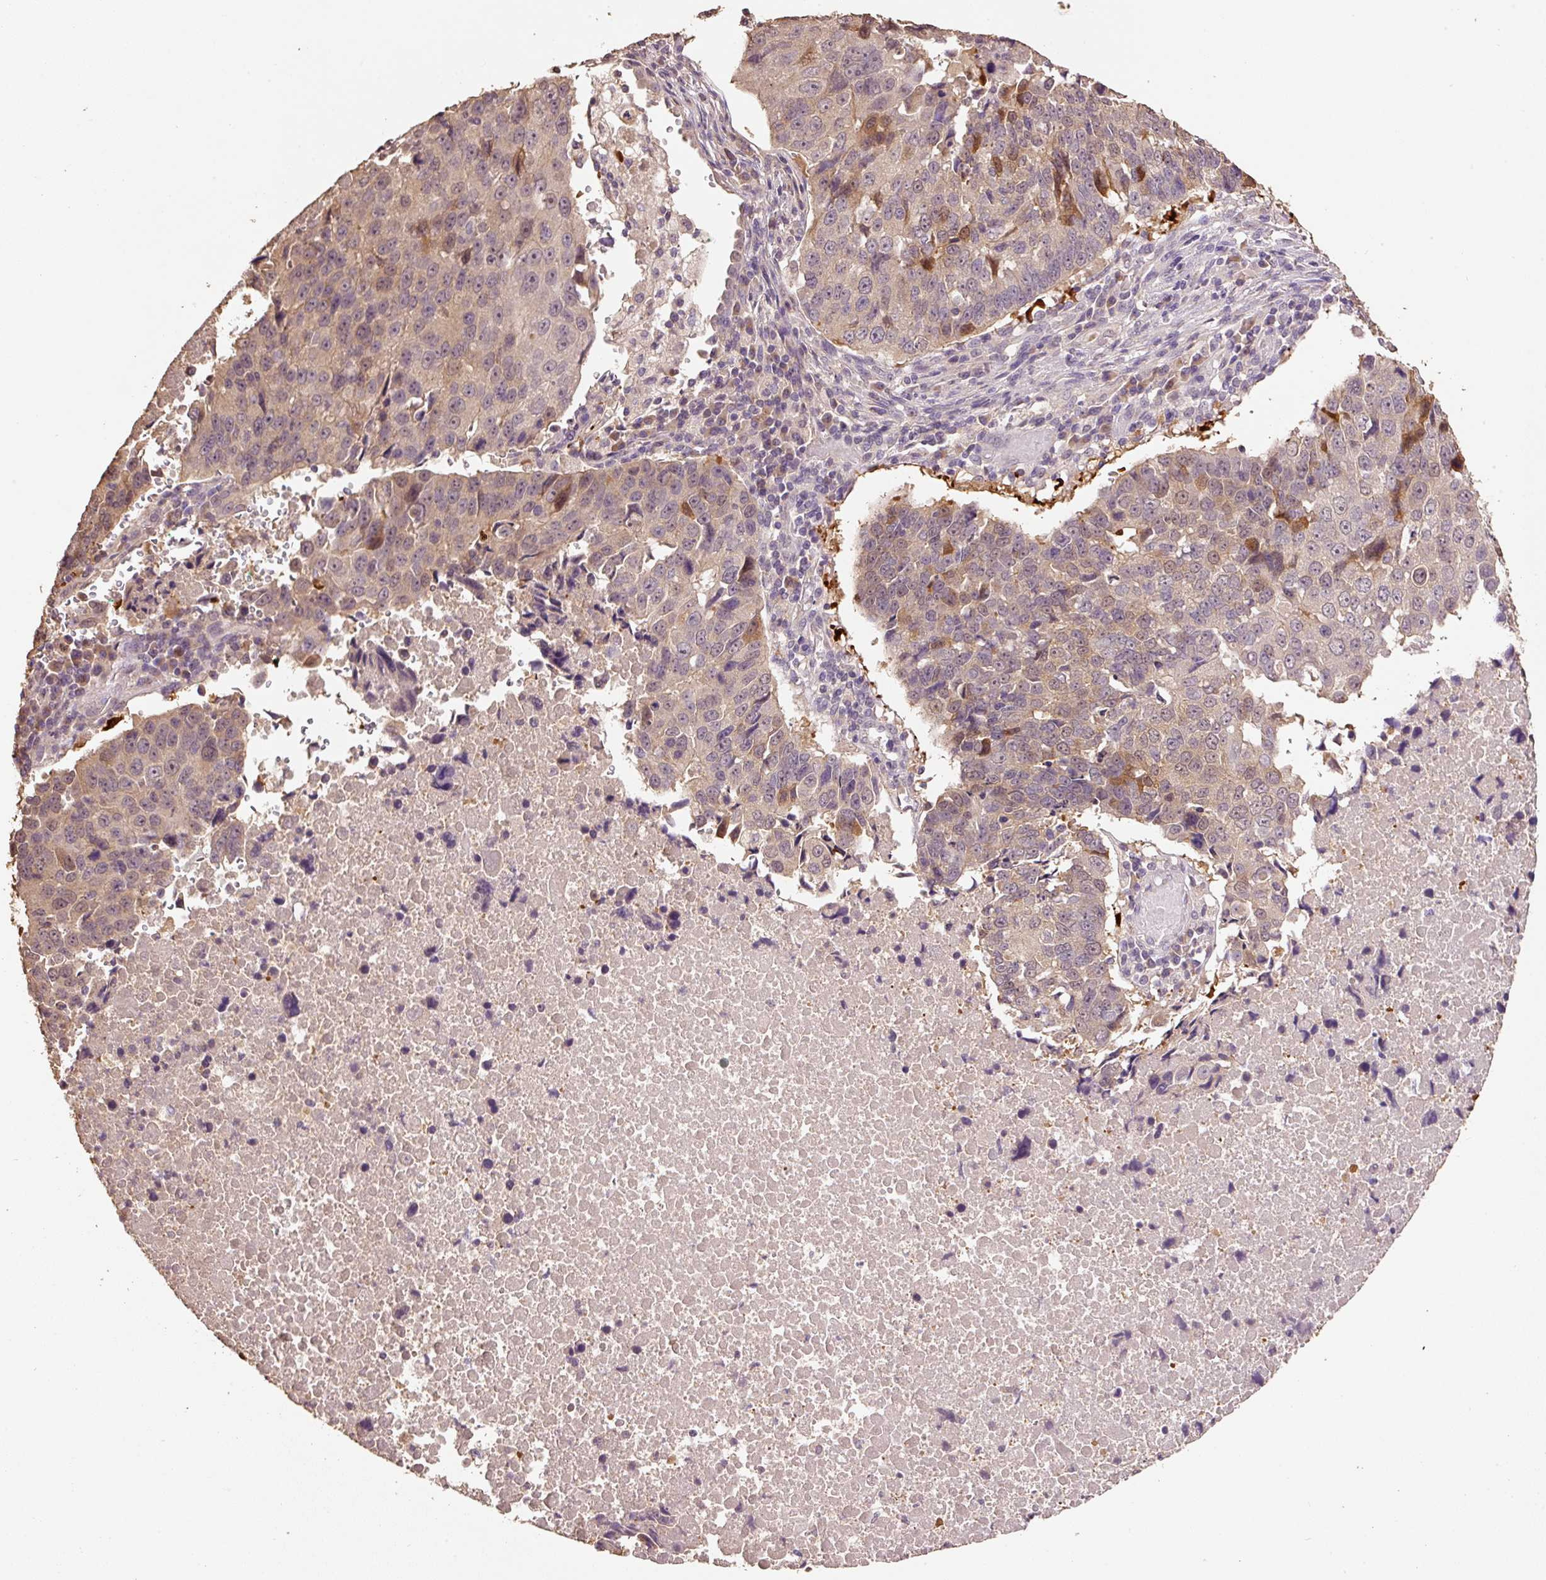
{"staining": {"intensity": "weak", "quantity": ">75%", "location": "cytoplasmic/membranous,nuclear"}, "tissue": "lung cancer", "cell_type": "Tumor cells", "image_type": "cancer", "snomed": [{"axis": "morphology", "description": "Squamous cell carcinoma, NOS"}, {"axis": "topography", "description": "Lung"}], "caption": "Immunohistochemical staining of squamous cell carcinoma (lung) demonstrates weak cytoplasmic/membranous and nuclear protein positivity in about >75% of tumor cells.", "gene": "HERC2", "patient": {"sex": "female", "age": 66}}